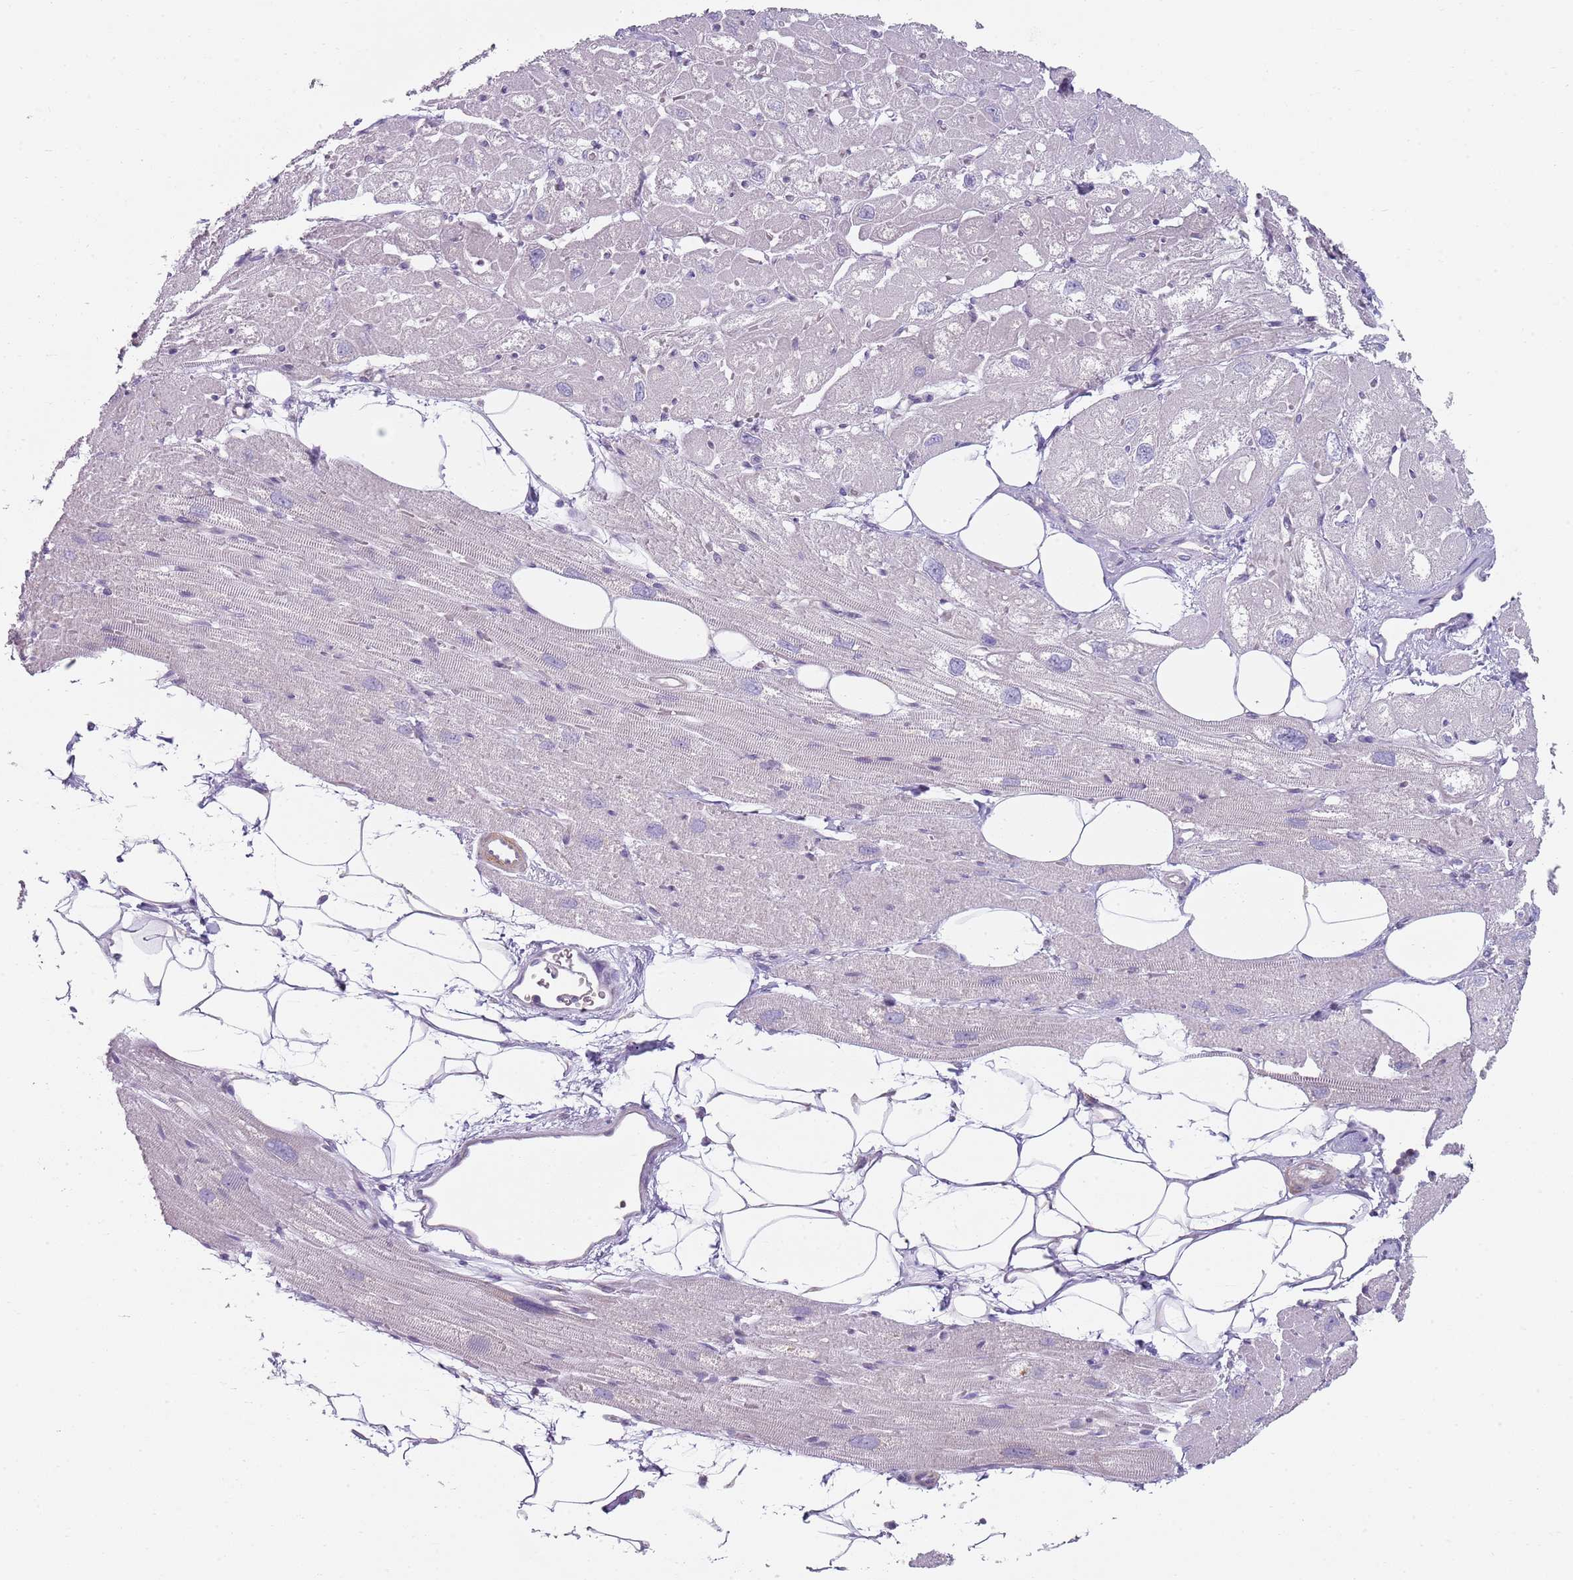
{"staining": {"intensity": "negative", "quantity": "none", "location": "none"}, "tissue": "heart muscle", "cell_type": "Cardiomyocytes", "image_type": "normal", "snomed": [{"axis": "morphology", "description": "Normal tissue, NOS"}, {"axis": "topography", "description": "Heart"}], "caption": "Immunohistochemistry (IHC) histopathology image of normal heart muscle stained for a protein (brown), which shows no expression in cardiomyocytes. (Brightfield microscopy of DAB (3,3'-diaminobenzidine) immunohistochemistry at high magnification).", "gene": "SLC26A6", "patient": {"sex": "male", "age": 50}}